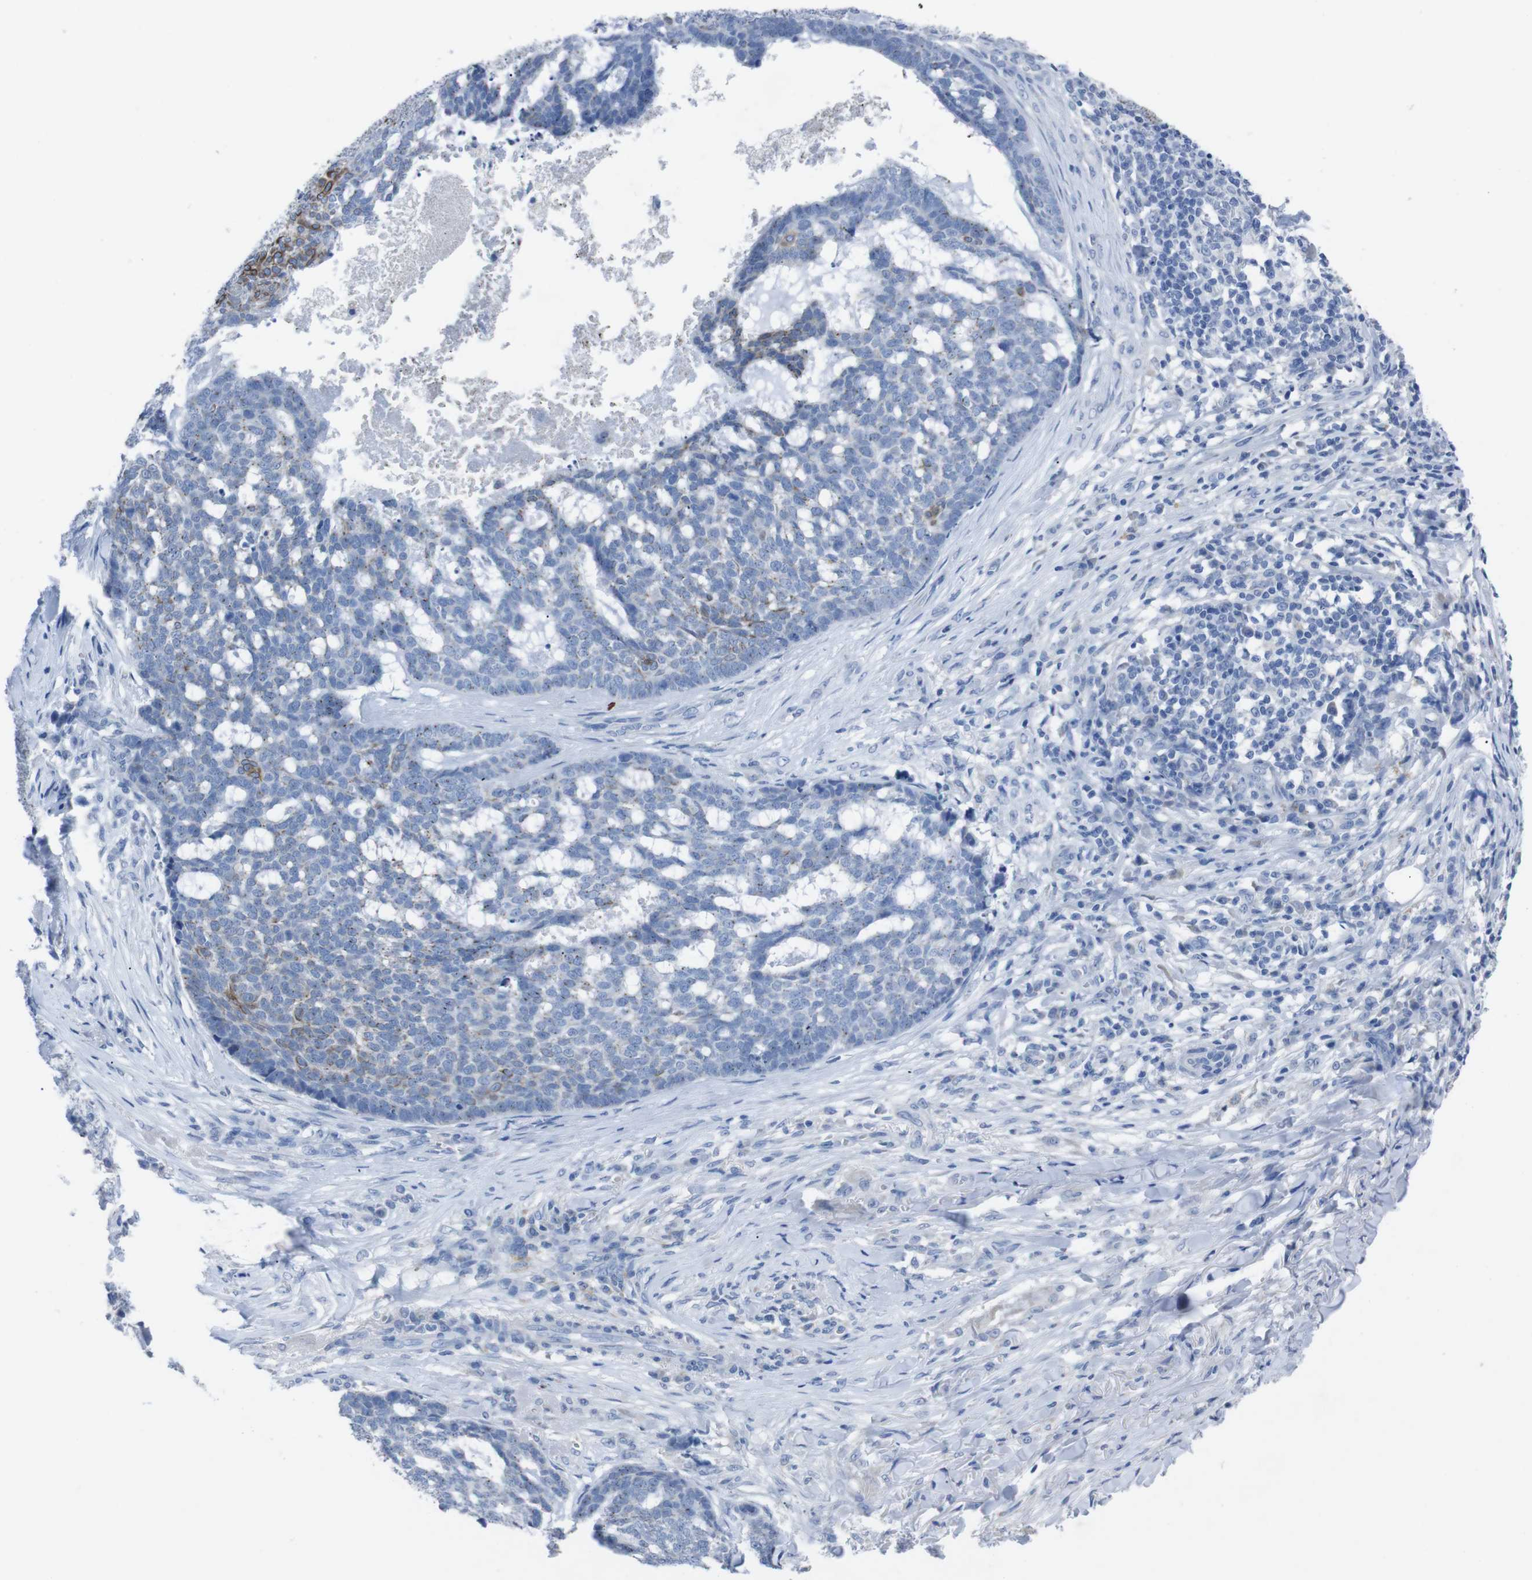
{"staining": {"intensity": "moderate", "quantity": "<25%", "location": "cytoplasmic/membranous"}, "tissue": "skin cancer", "cell_type": "Tumor cells", "image_type": "cancer", "snomed": [{"axis": "morphology", "description": "Basal cell carcinoma"}, {"axis": "topography", "description": "Skin"}], "caption": "IHC (DAB (3,3'-diaminobenzidine)) staining of skin cancer (basal cell carcinoma) displays moderate cytoplasmic/membranous protein expression in approximately <25% of tumor cells.", "gene": "GJB2", "patient": {"sex": "male", "age": 84}}